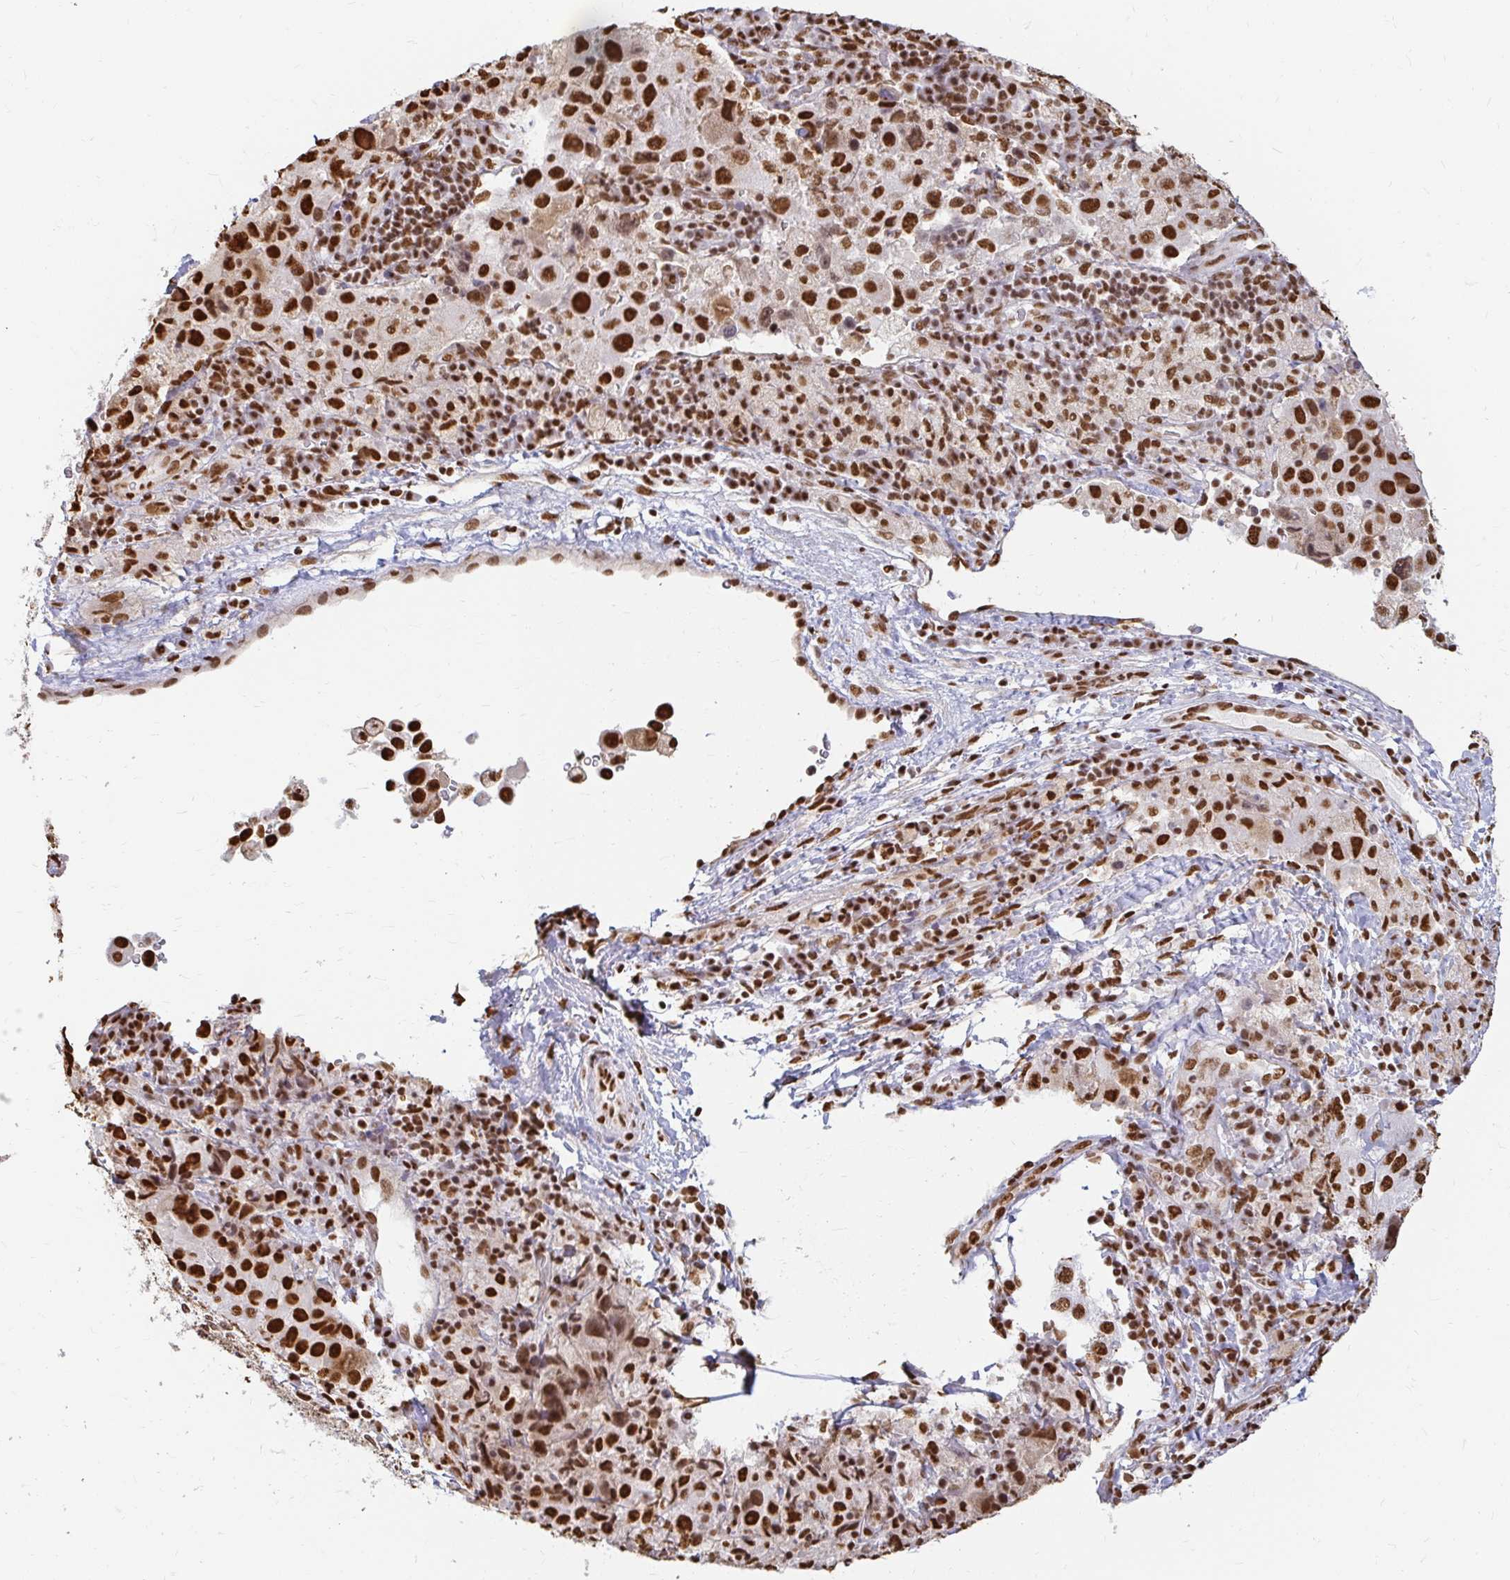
{"staining": {"intensity": "strong", "quantity": ">75%", "location": "nuclear"}, "tissue": "melanoma", "cell_type": "Tumor cells", "image_type": "cancer", "snomed": [{"axis": "morphology", "description": "Malignant melanoma, Metastatic site"}, {"axis": "topography", "description": "Lymph node"}], "caption": "This histopathology image shows immunohistochemistry staining of human malignant melanoma (metastatic site), with high strong nuclear staining in approximately >75% of tumor cells.", "gene": "HNRNPU", "patient": {"sex": "male", "age": 62}}